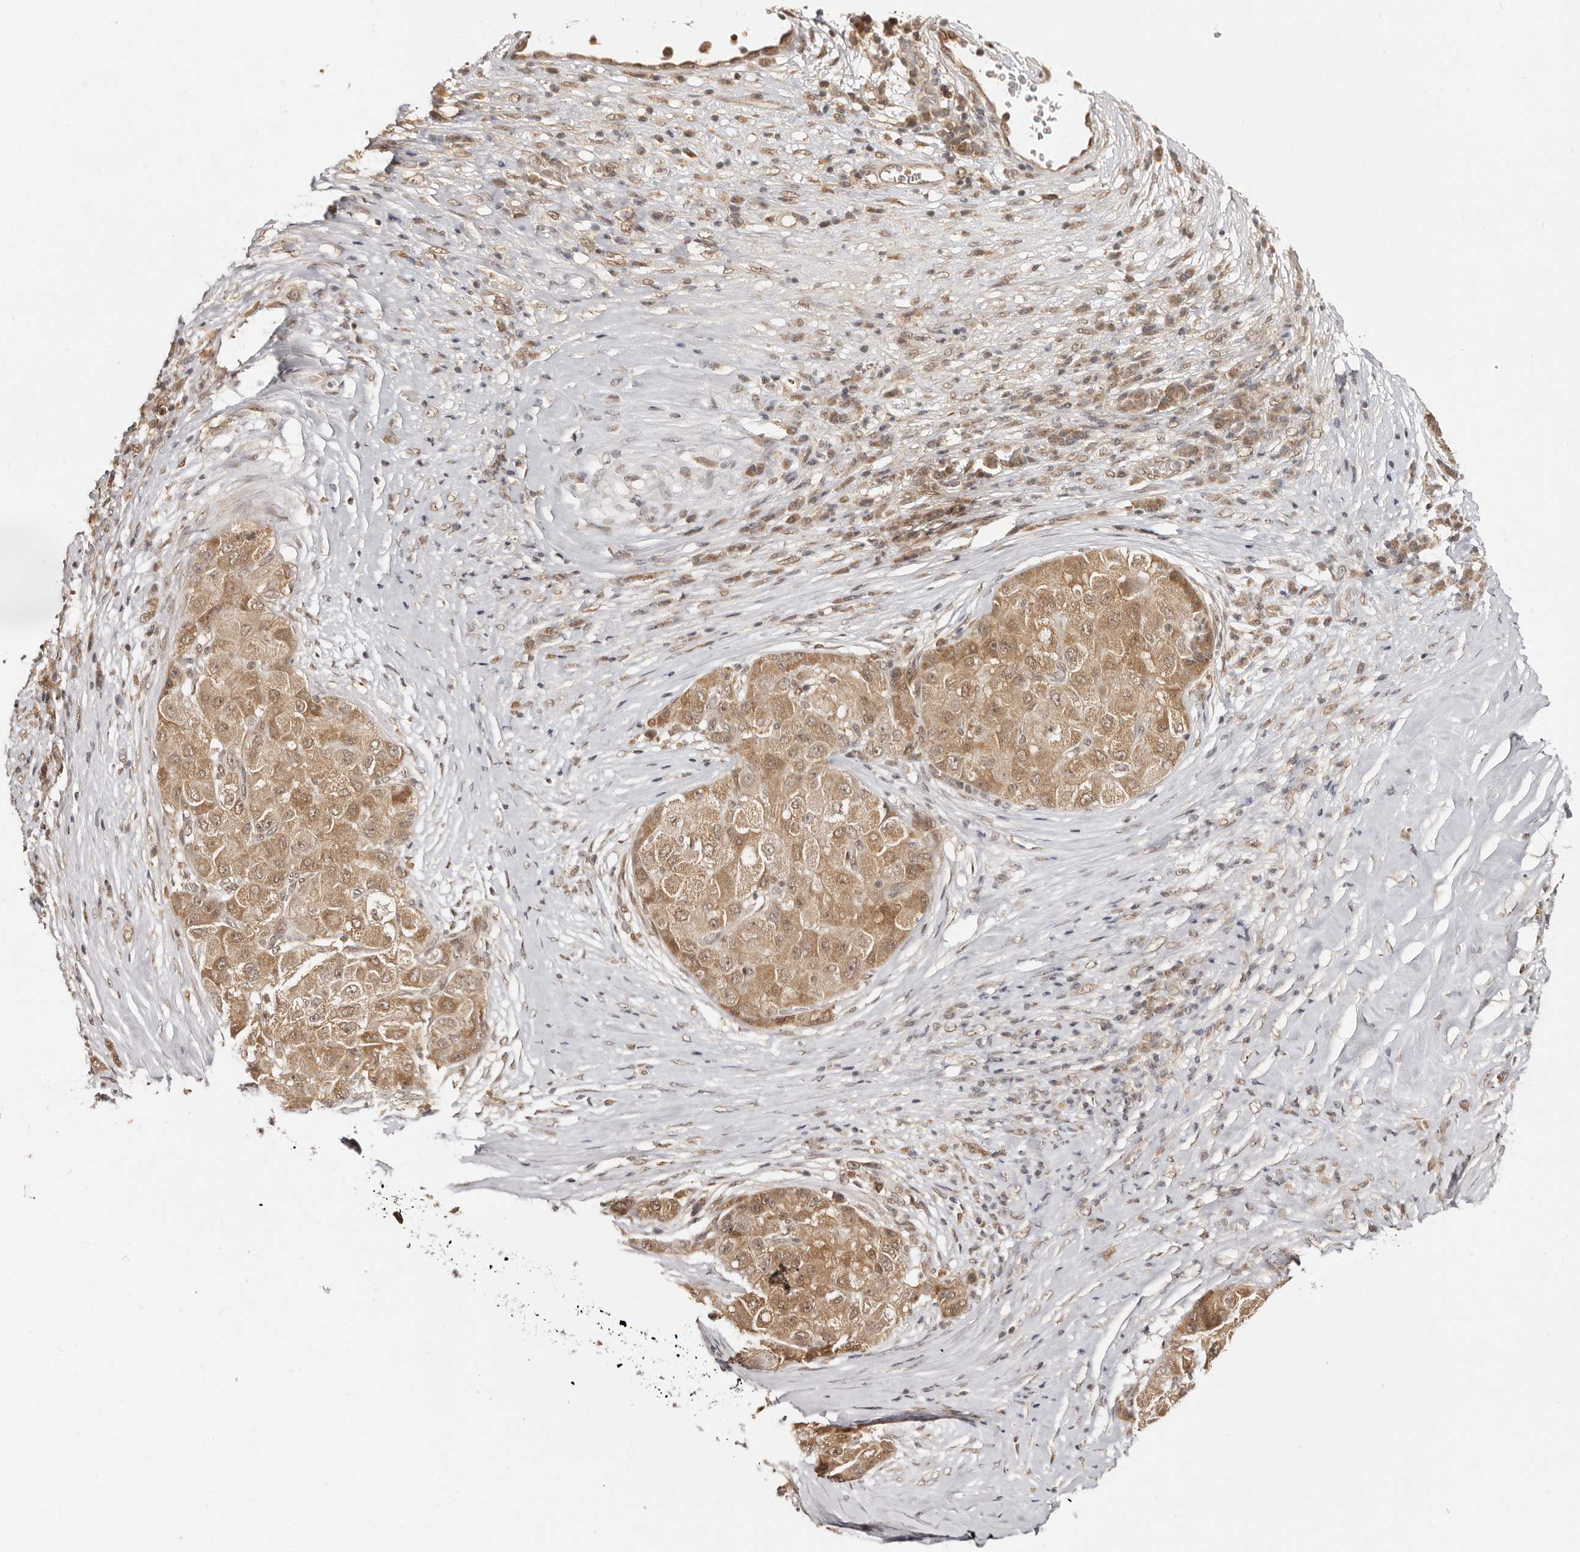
{"staining": {"intensity": "moderate", "quantity": ">75%", "location": "cytoplasmic/membranous"}, "tissue": "liver cancer", "cell_type": "Tumor cells", "image_type": "cancer", "snomed": [{"axis": "morphology", "description": "Carcinoma, Hepatocellular, NOS"}, {"axis": "topography", "description": "Liver"}], "caption": "High-power microscopy captured an immunohistochemistry micrograph of liver cancer (hepatocellular carcinoma), revealing moderate cytoplasmic/membranous expression in about >75% of tumor cells. (IHC, brightfield microscopy, high magnification).", "gene": "MED8", "patient": {"sex": "male", "age": 80}}